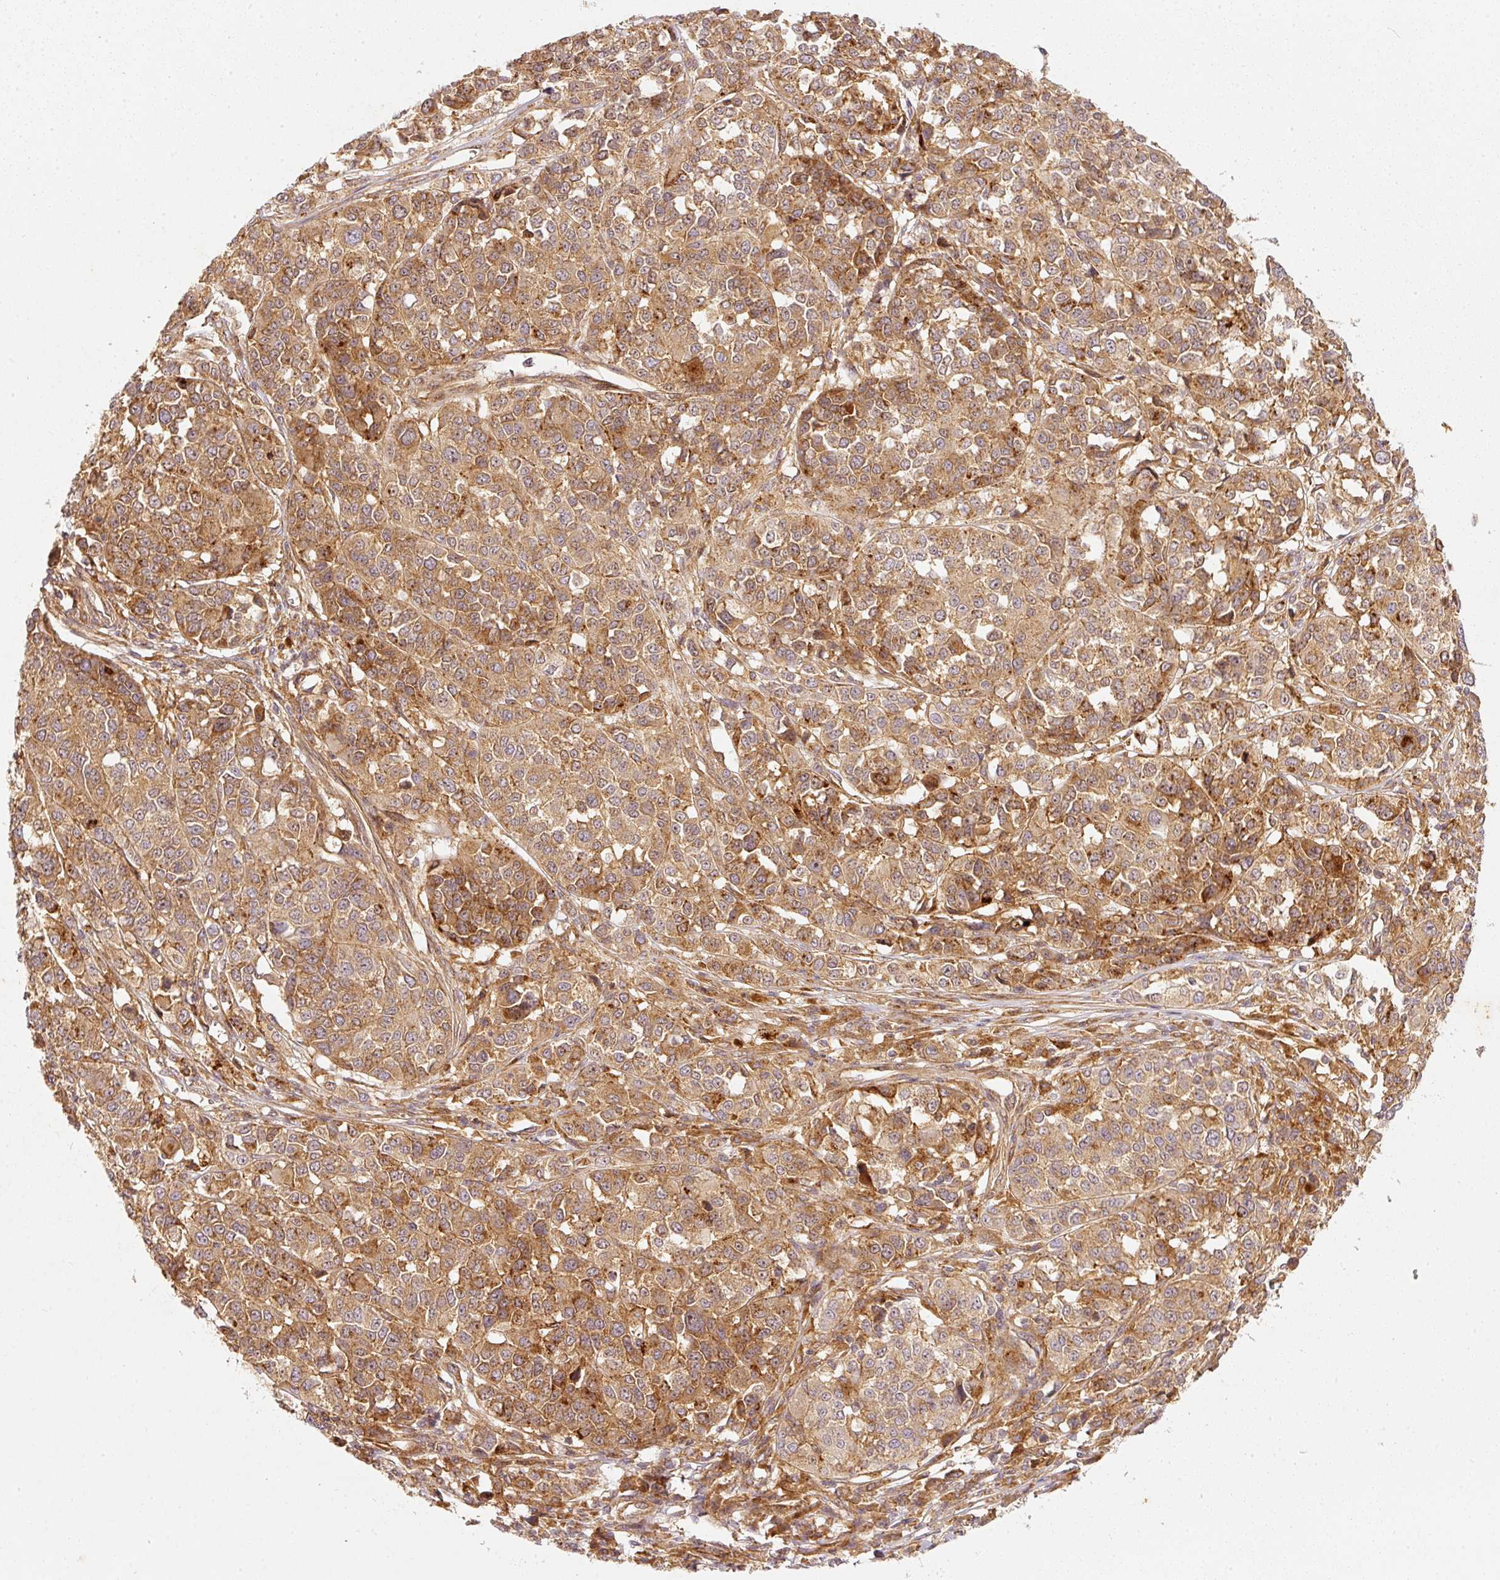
{"staining": {"intensity": "moderate", "quantity": ">75%", "location": "cytoplasmic/membranous"}, "tissue": "melanoma", "cell_type": "Tumor cells", "image_type": "cancer", "snomed": [{"axis": "morphology", "description": "Malignant melanoma, Metastatic site"}, {"axis": "topography", "description": "Lymph node"}], "caption": "A high-resolution photomicrograph shows immunohistochemistry staining of melanoma, which exhibits moderate cytoplasmic/membranous positivity in approximately >75% of tumor cells.", "gene": "ZNF580", "patient": {"sex": "male", "age": 44}}